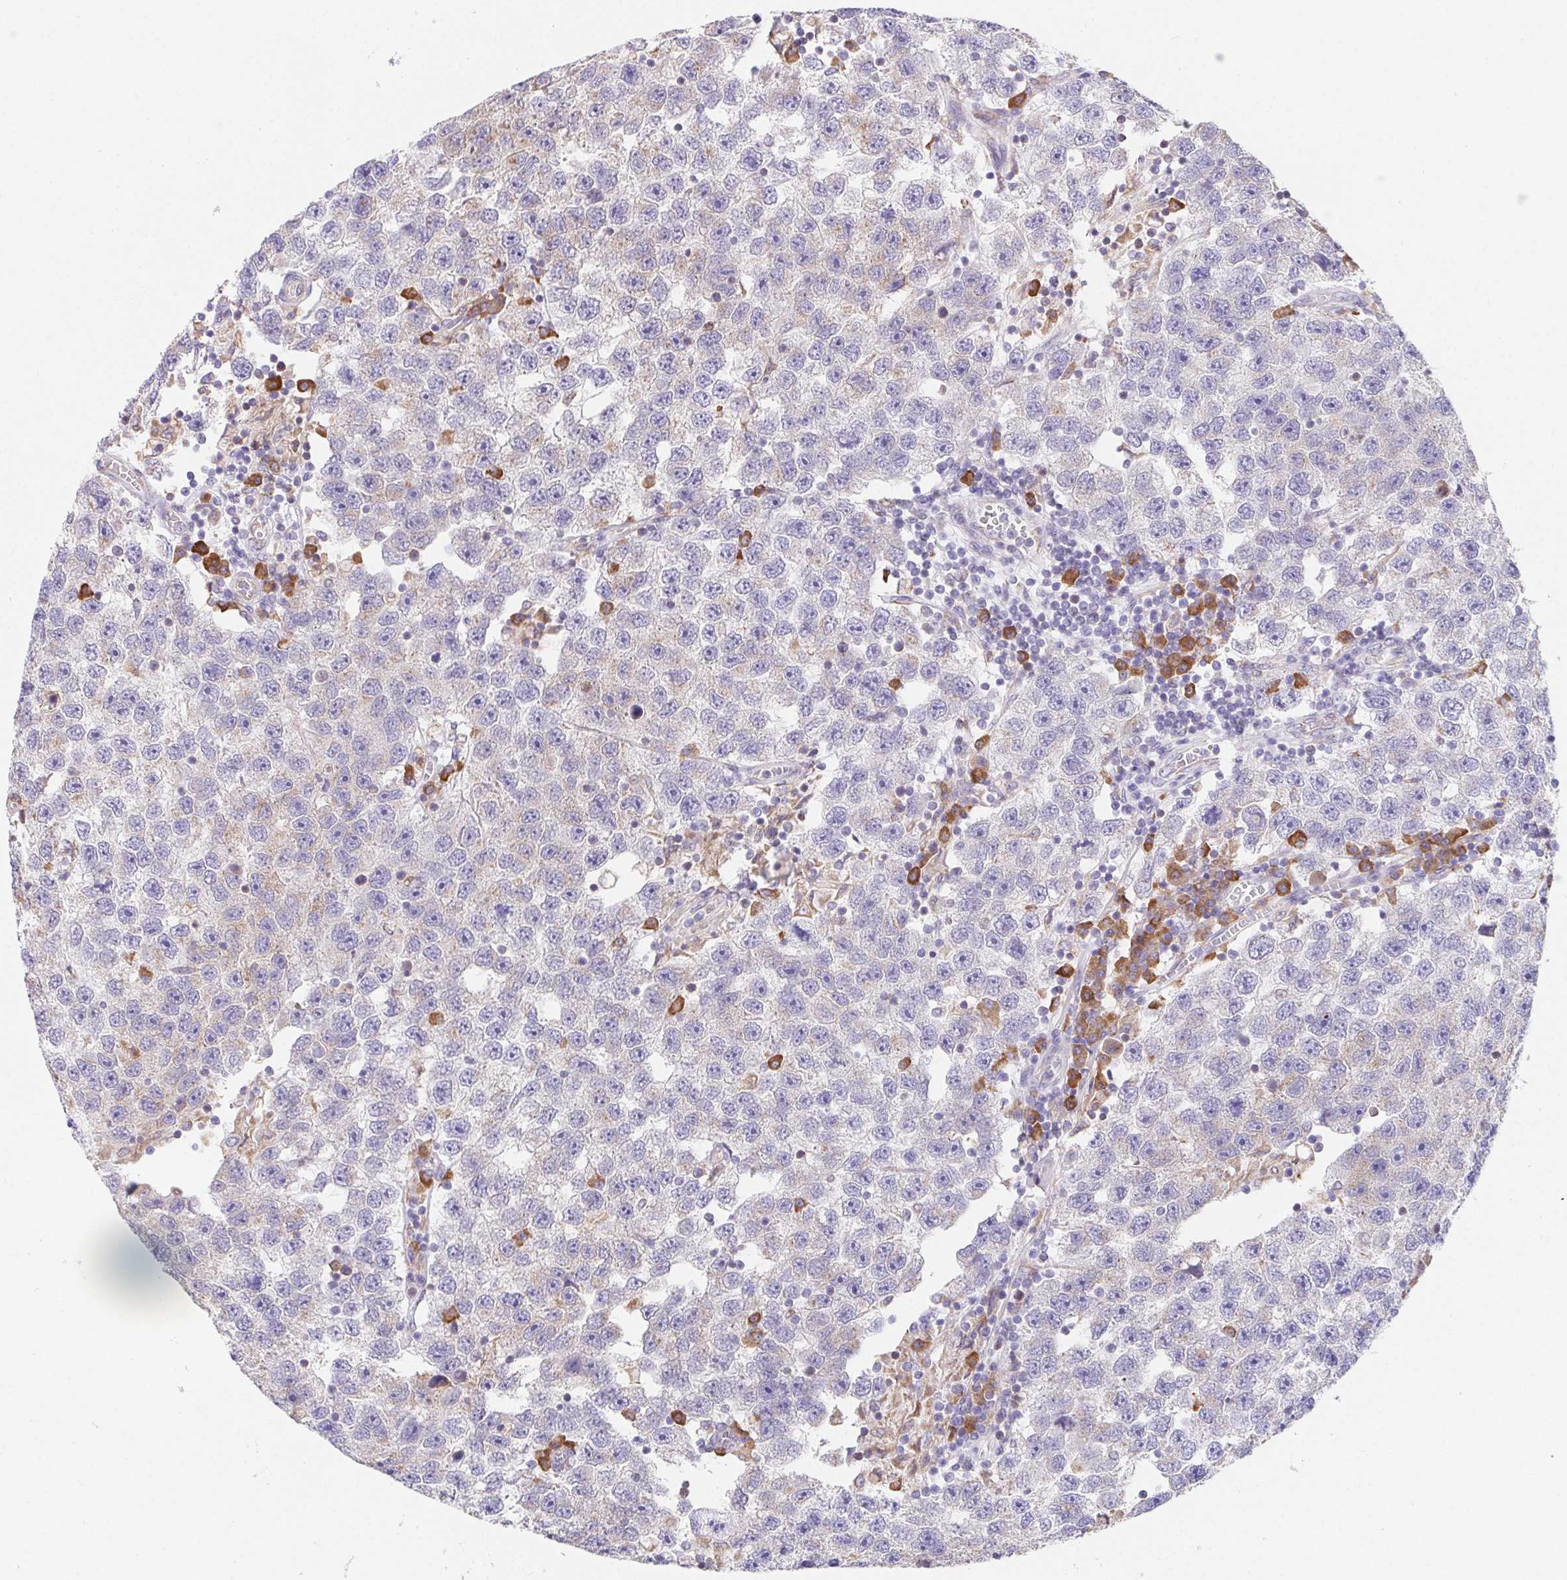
{"staining": {"intensity": "negative", "quantity": "none", "location": "none"}, "tissue": "testis cancer", "cell_type": "Tumor cells", "image_type": "cancer", "snomed": [{"axis": "morphology", "description": "Seminoma, NOS"}, {"axis": "topography", "description": "Testis"}], "caption": "A histopathology image of human seminoma (testis) is negative for staining in tumor cells.", "gene": "ADAM8", "patient": {"sex": "male", "age": 26}}